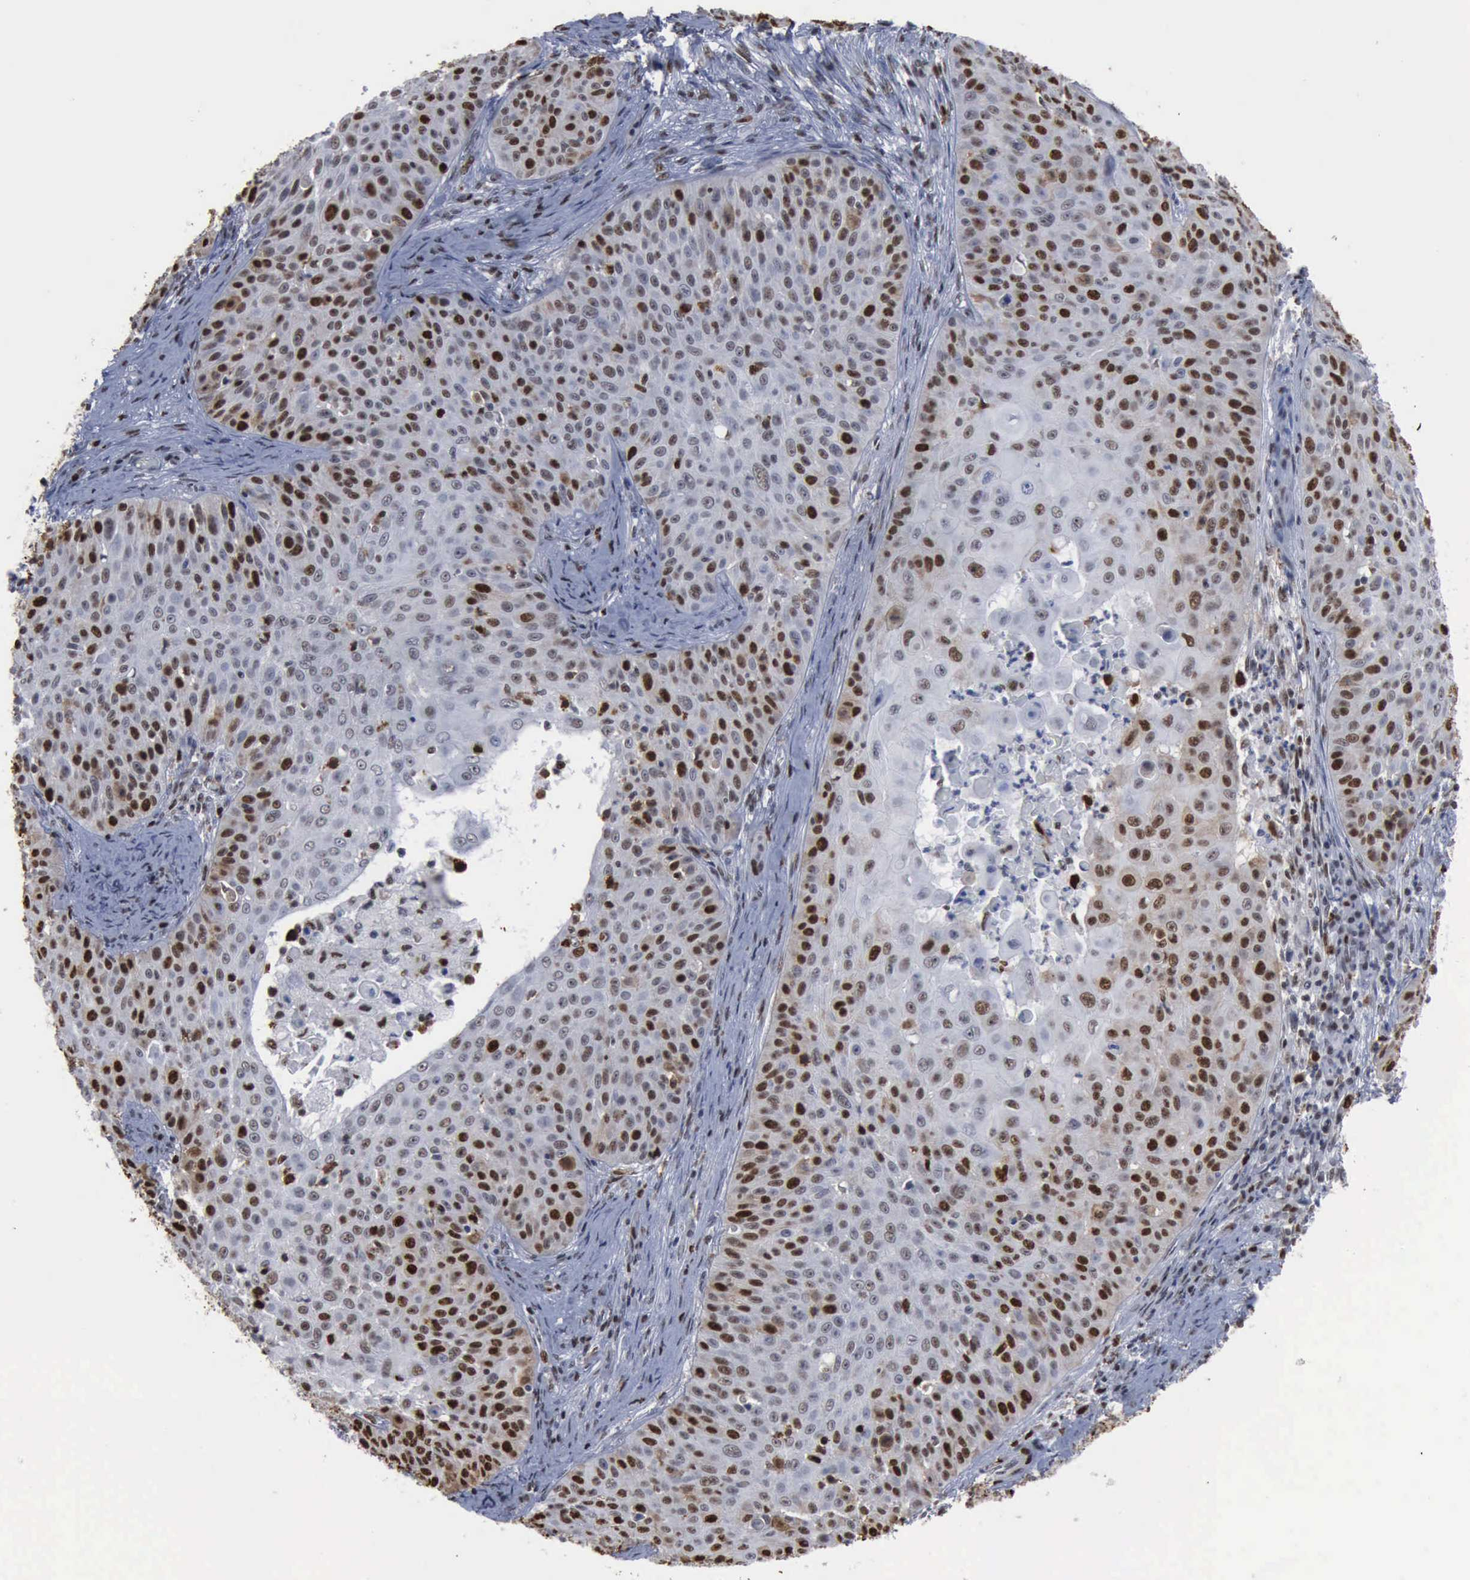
{"staining": {"intensity": "moderate", "quantity": "25%-75%", "location": "nuclear"}, "tissue": "skin cancer", "cell_type": "Tumor cells", "image_type": "cancer", "snomed": [{"axis": "morphology", "description": "Squamous cell carcinoma, NOS"}, {"axis": "topography", "description": "Skin"}], "caption": "Immunohistochemistry (DAB (3,3'-diaminobenzidine)) staining of human squamous cell carcinoma (skin) displays moderate nuclear protein expression in about 25%-75% of tumor cells. (IHC, brightfield microscopy, high magnification).", "gene": "PCNA", "patient": {"sex": "male", "age": 82}}